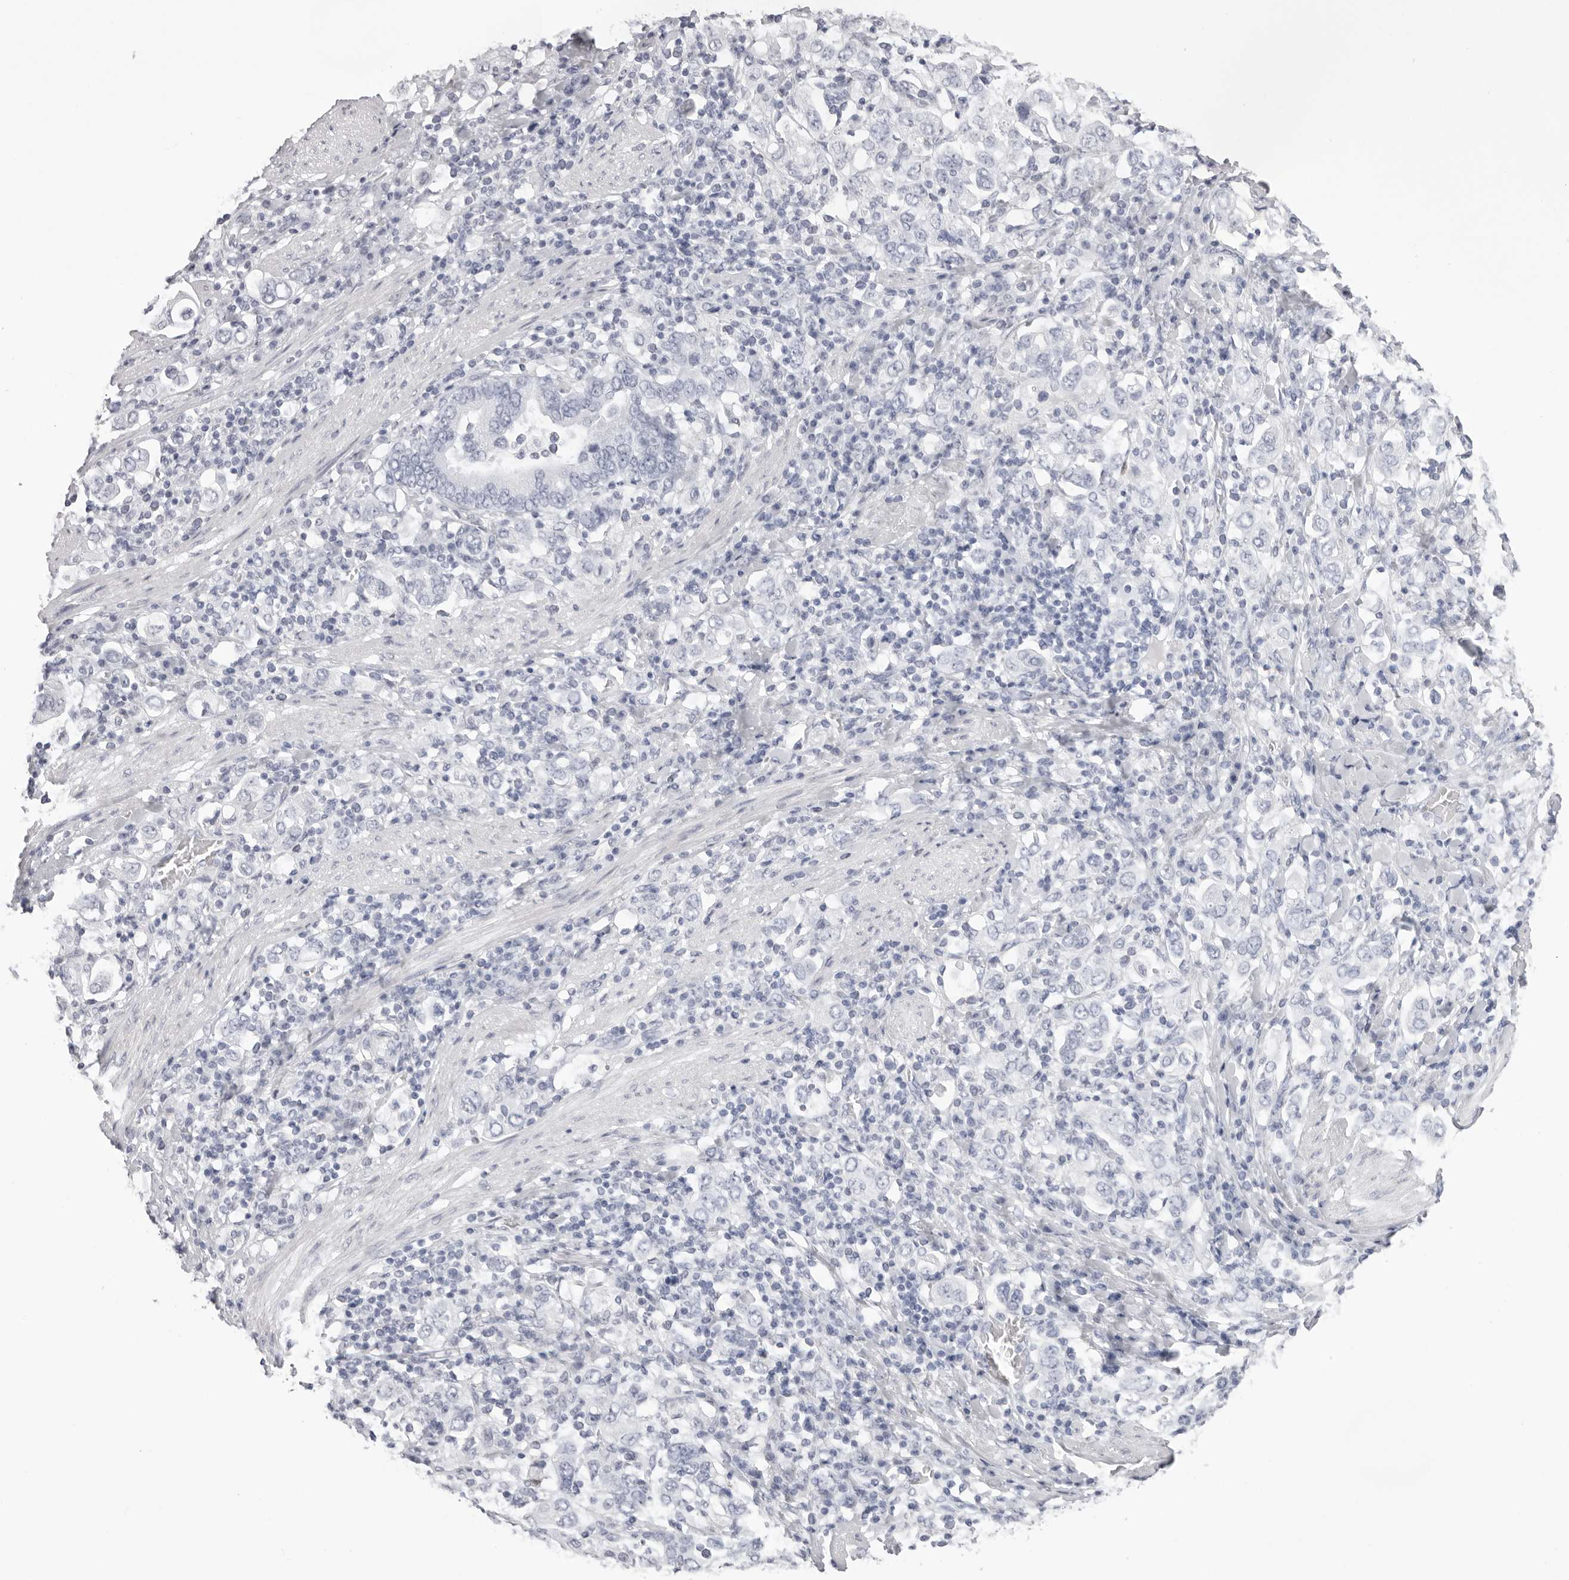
{"staining": {"intensity": "negative", "quantity": "none", "location": "none"}, "tissue": "stomach cancer", "cell_type": "Tumor cells", "image_type": "cancer", "snomed": [{"axis": "morphology", "description": "Adenocarcinoma, NOS"}, {"axis": "topography", "description": "Stomach, upper"}], "caption": "This image is of stomach adenocarcinoma stained with immunohistochemistry to label a protein in brown with the nuclei are counter-stained blue. There is no expression in tumor cells. Nuclei are stained in blue.", "gene": "TMOD4", "patient": {"sex": "male", "age": 62}}